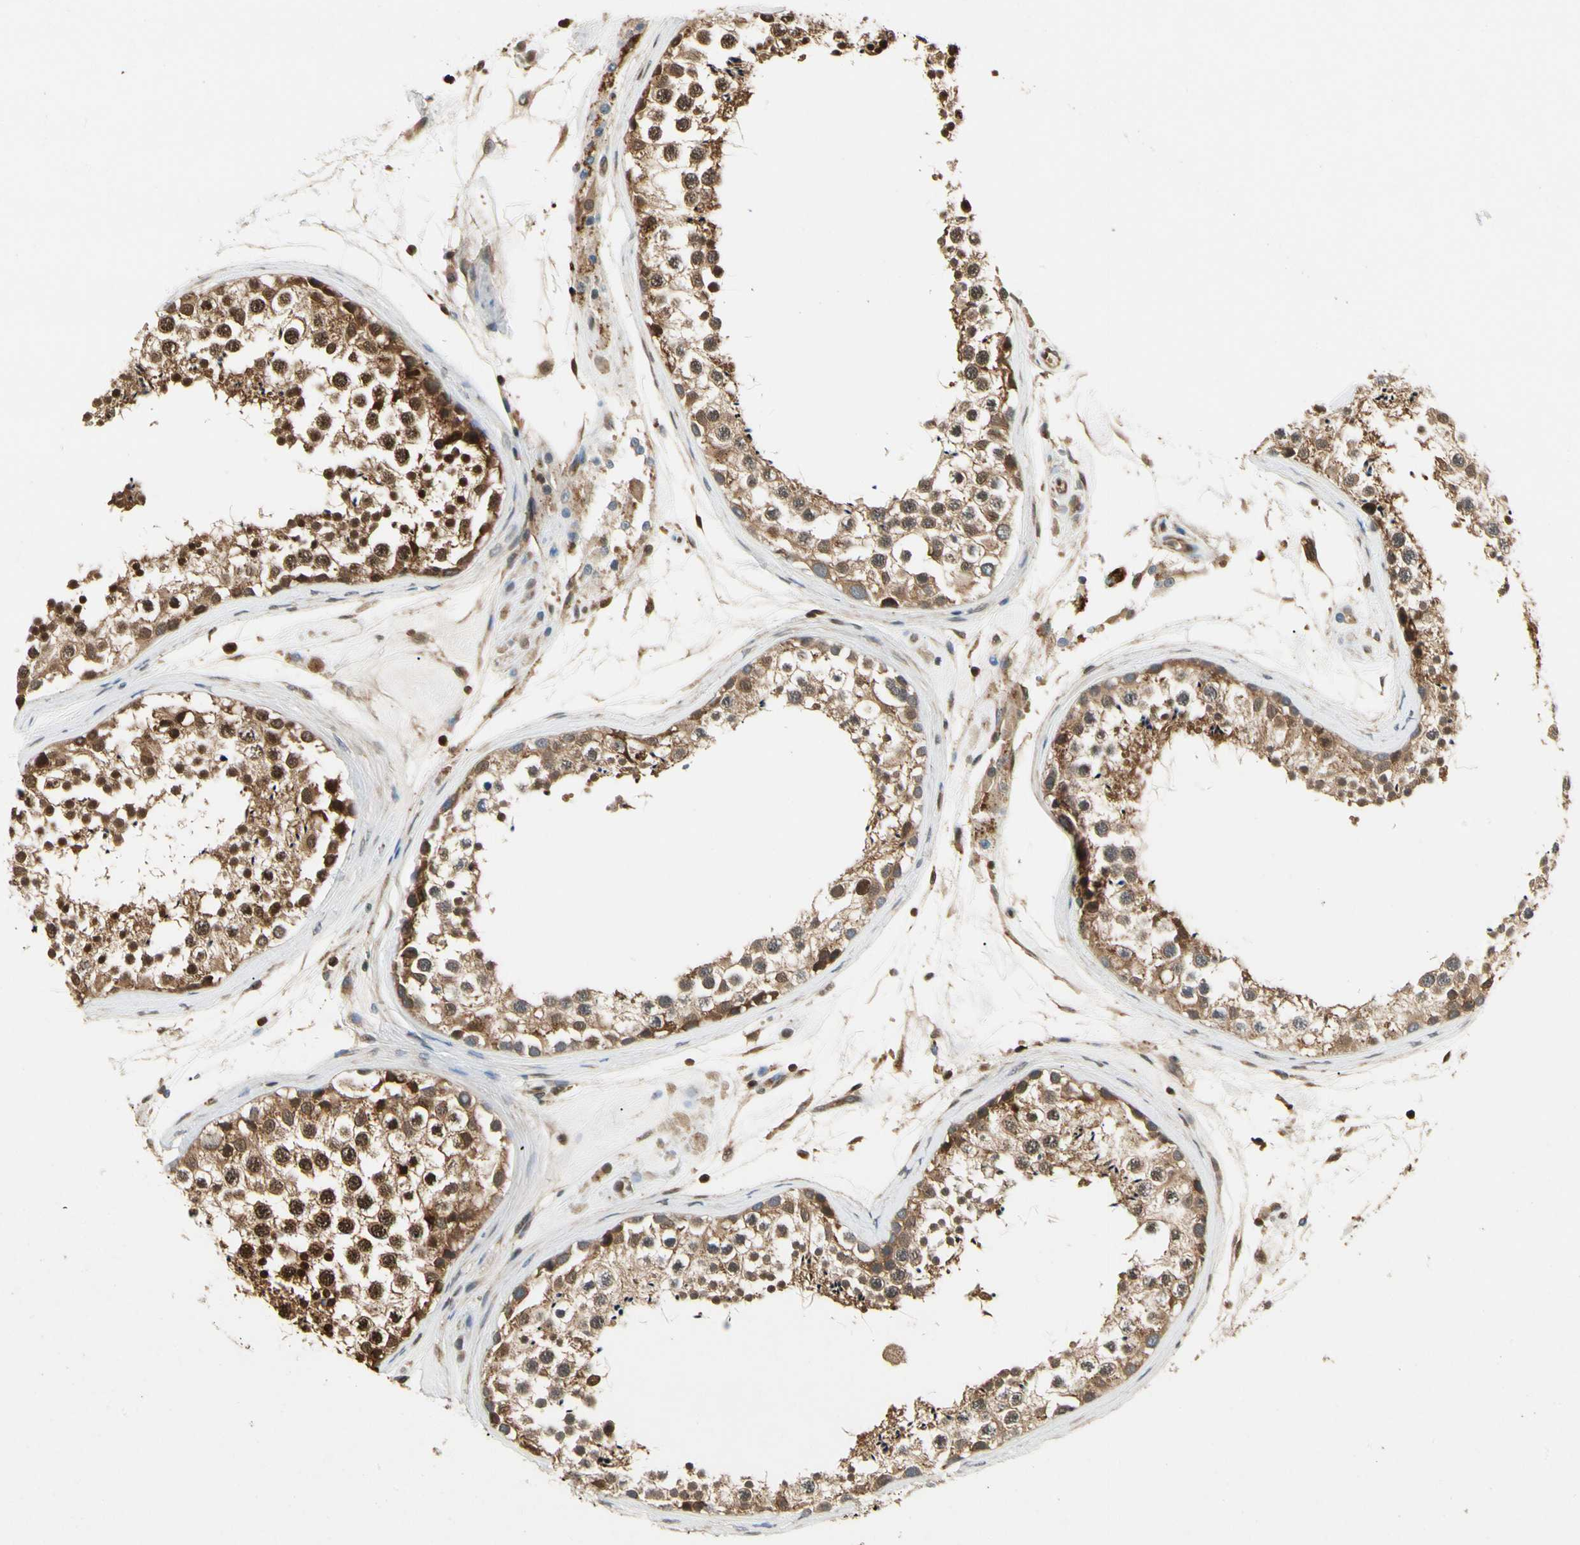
{"staining": {"intensity": "moderate", "quantity": ">75%", "location": "cytoplasmic/membranous,nuclear"}, "tissue": "testis", "cell_type": "Cells in seminiferous ducts", "image_type": "normal", "snomed": [{"axis": "morphology", "description": "Normal tissue, NOS"}, {"axis": "topography", "description": "Testis"}], "caption": "Immunohistochemical staining of normal human testis reveals >75% levels of moderate cytoplasmic/membranous,nuclear protein expression in approximately >75% of cells in seminiferous ducts.", "gene": "YWHAB", "patient": {"sex": "male", "age": 46}}